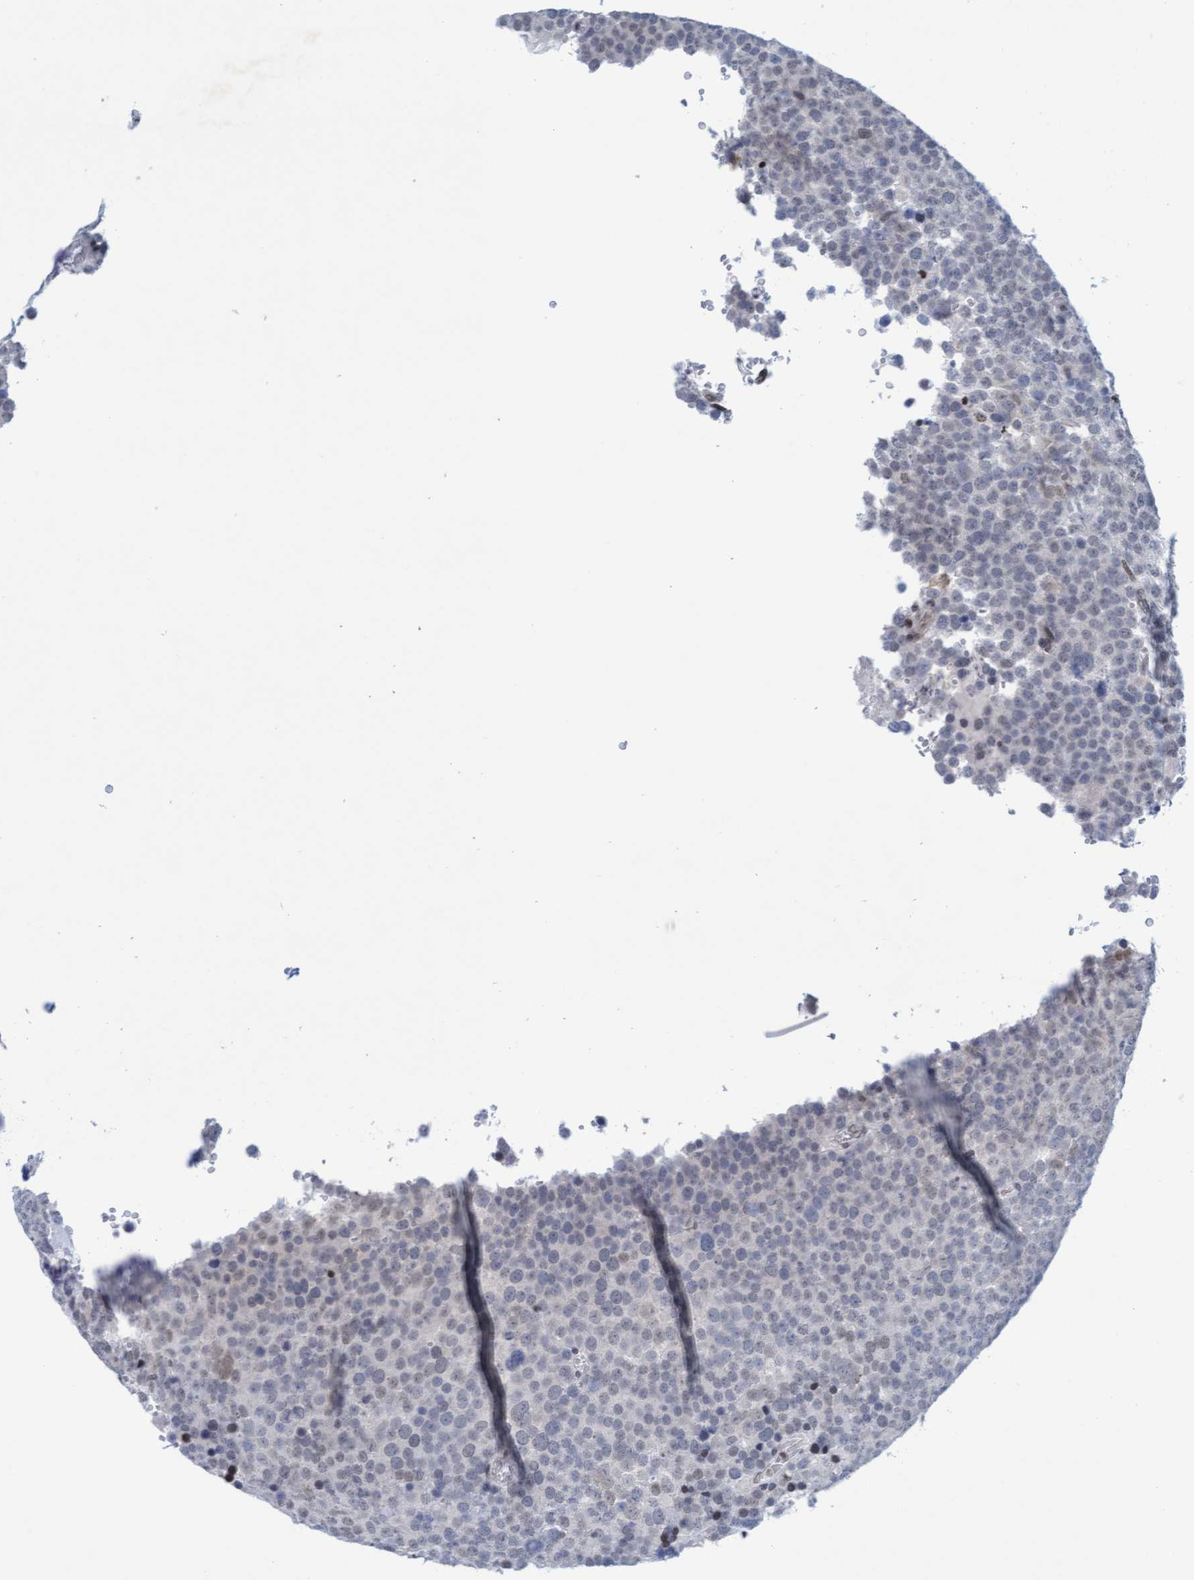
{"staining": {"intensity": "negative", "quantity": "none", "location": "none"}, "tissue": "testis cancer", "cell_type": "Tumor cells", "image_type": "cancer", "snomed": [{"axis": "morphology", "description": "Seminoma, NOS"}, {"axis": "topography", "description": "Testis"}], "caption": "Testis seminoma stained for a protein using immunohistochemistry displays no staining tumor cells.", "gene": "GLRX2", "patient": {"sex": "male", "age": 71}}